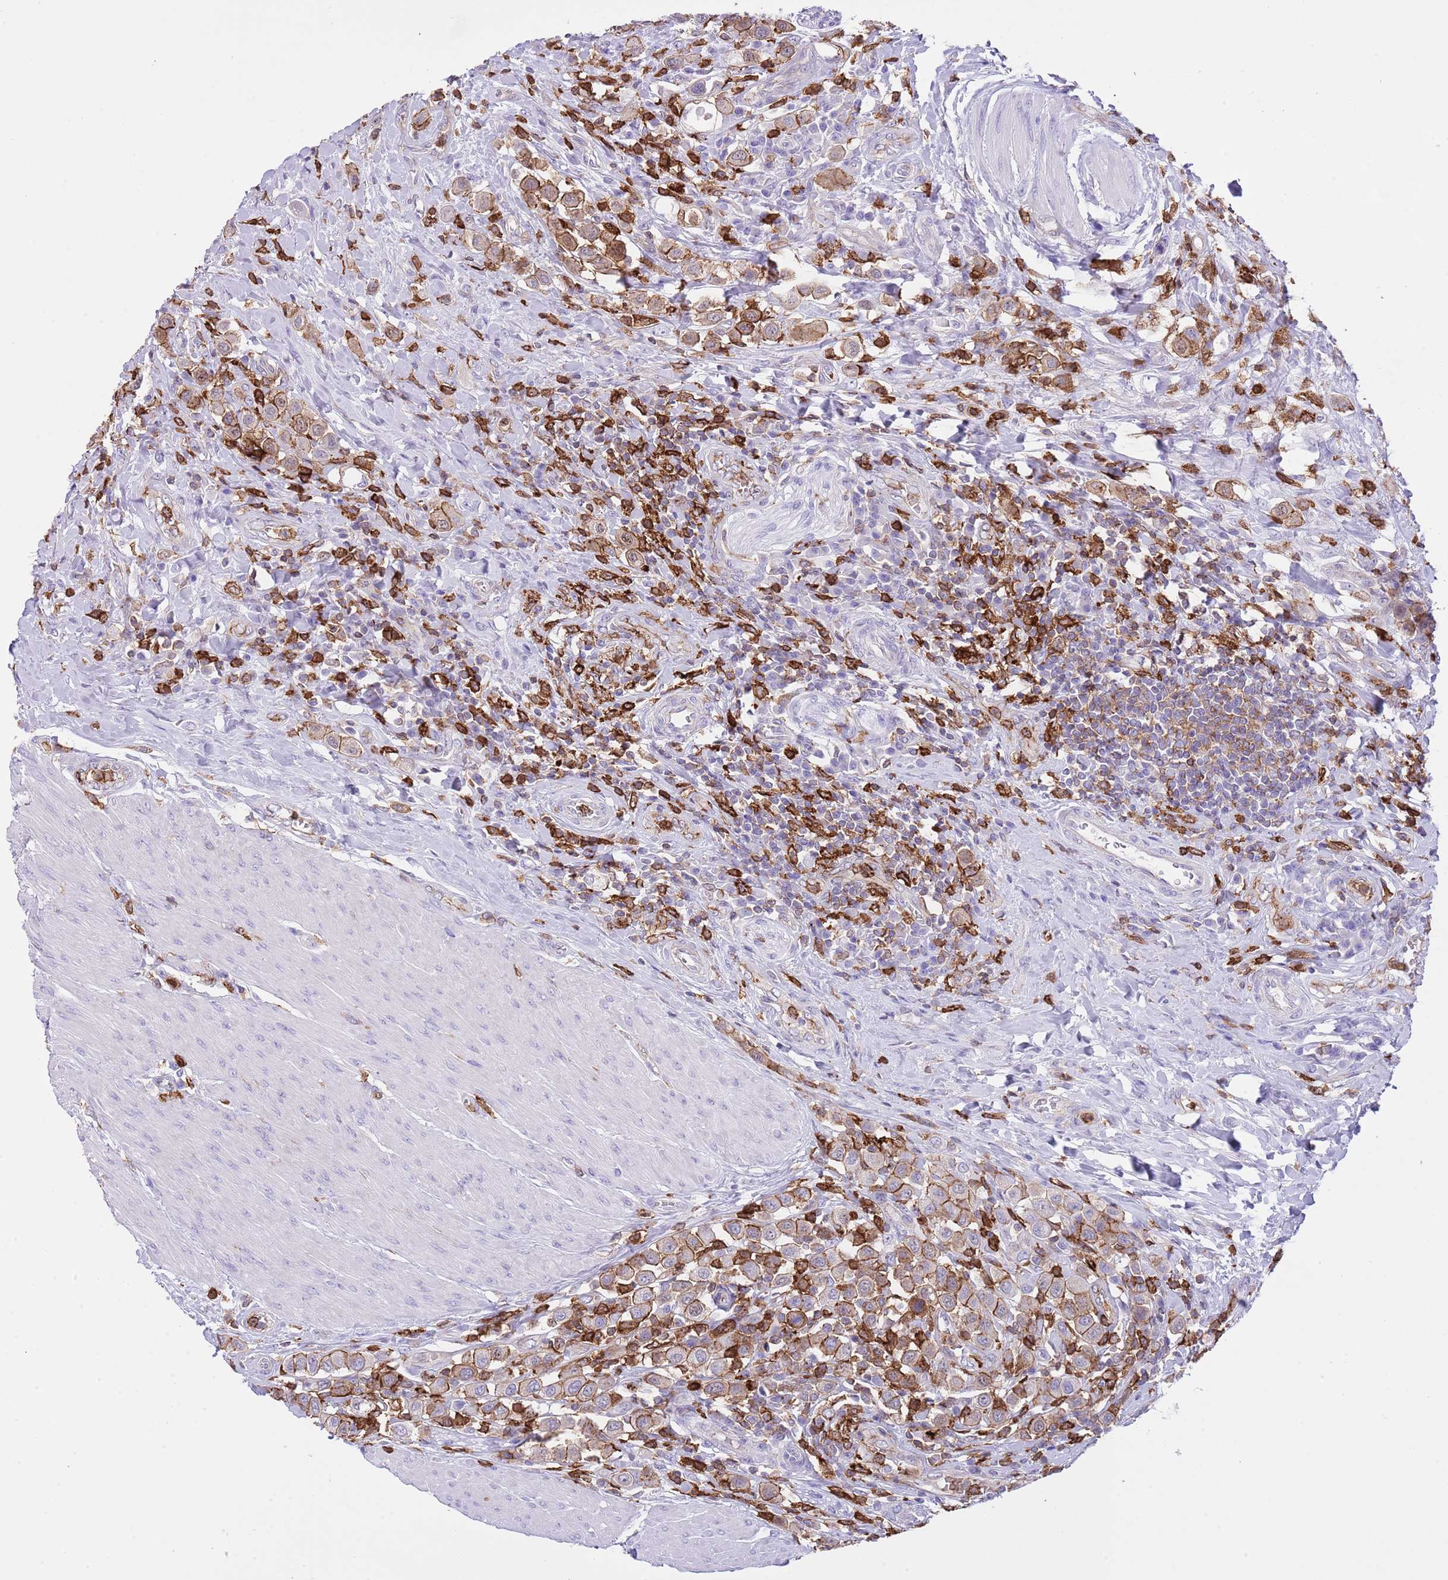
{"staining": {"intensity": "moderate", "quantity": ">75%", "location": "cytoplasmic/membranous"}, "tissue": "urothelial cancer", "cell_type": "Tumor cells", "image_type": "cancer", "snomed": [{"axis": "morphology", "description": "Urothelial carcinoma, High grade"}, {"axis": "topography", "description": "Urinary bladder"}], "caption": "A brown stain highlights moderate cytoplasmic/membranous staining of a protein in urothelial cancer tumor cells.", "gene": "EFHD2", "patient": {"sex": "male", "age": 50}}